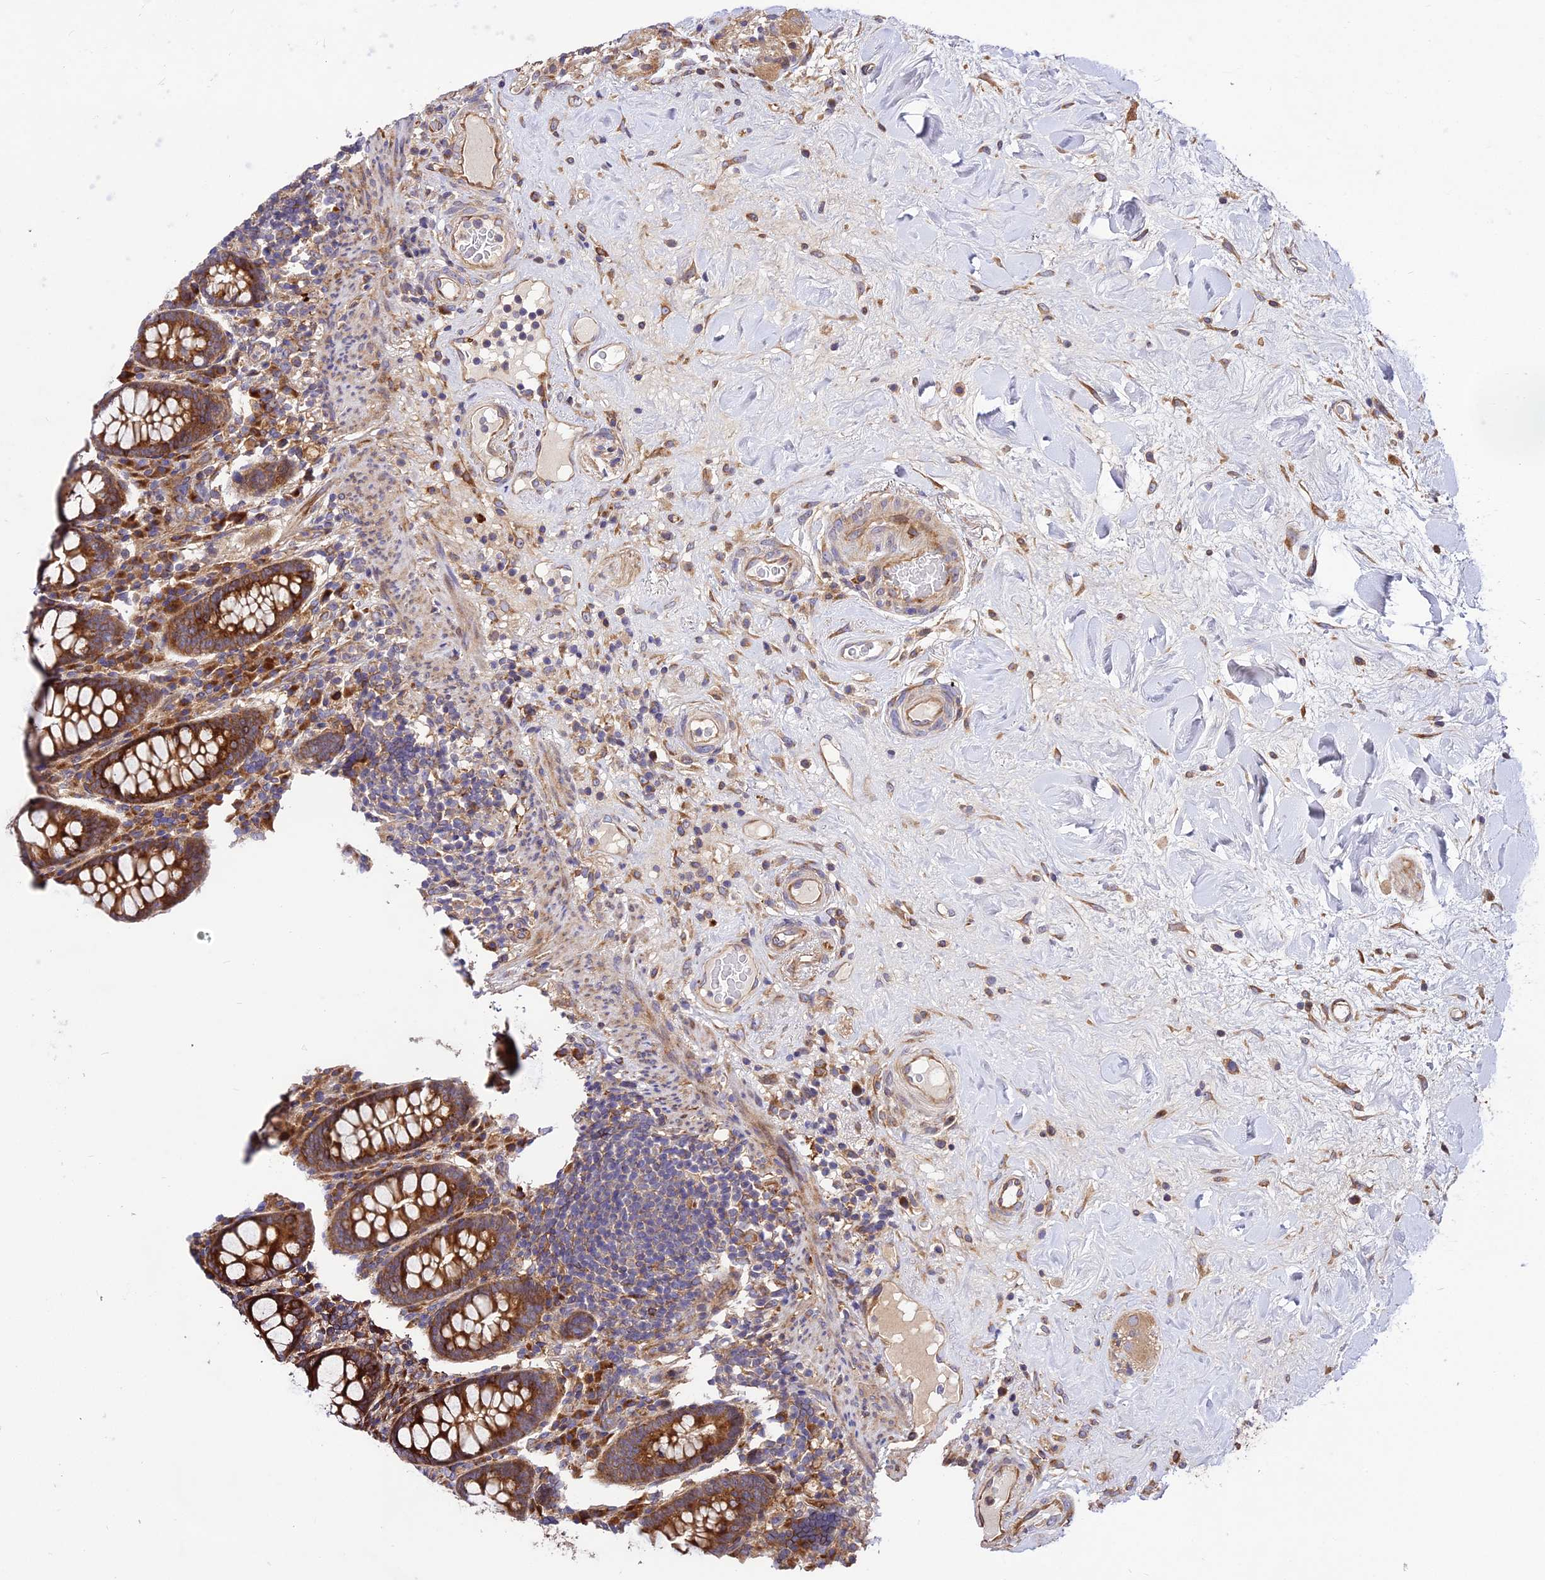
{"staining": {"intensity": "moderate", "quantity": ">75%", "location": "cytoplasmic/membranous"}, "tissue": "colon", "cell_type": "Endothelial cells", "image_type": "normal", "snomed": [{"axis": "morphology", "description": "Normal tissue, NOS"}, {"axis": "topography", "description": "Colon"}], "caption": "Moderate cytoplasmic/membranous expression for a protein is present in approximately >75% of endothelial cells of unremarkable colon using IHC.", "gene": "ROCK1", "patient": {"sex": "female", "age": 79}}